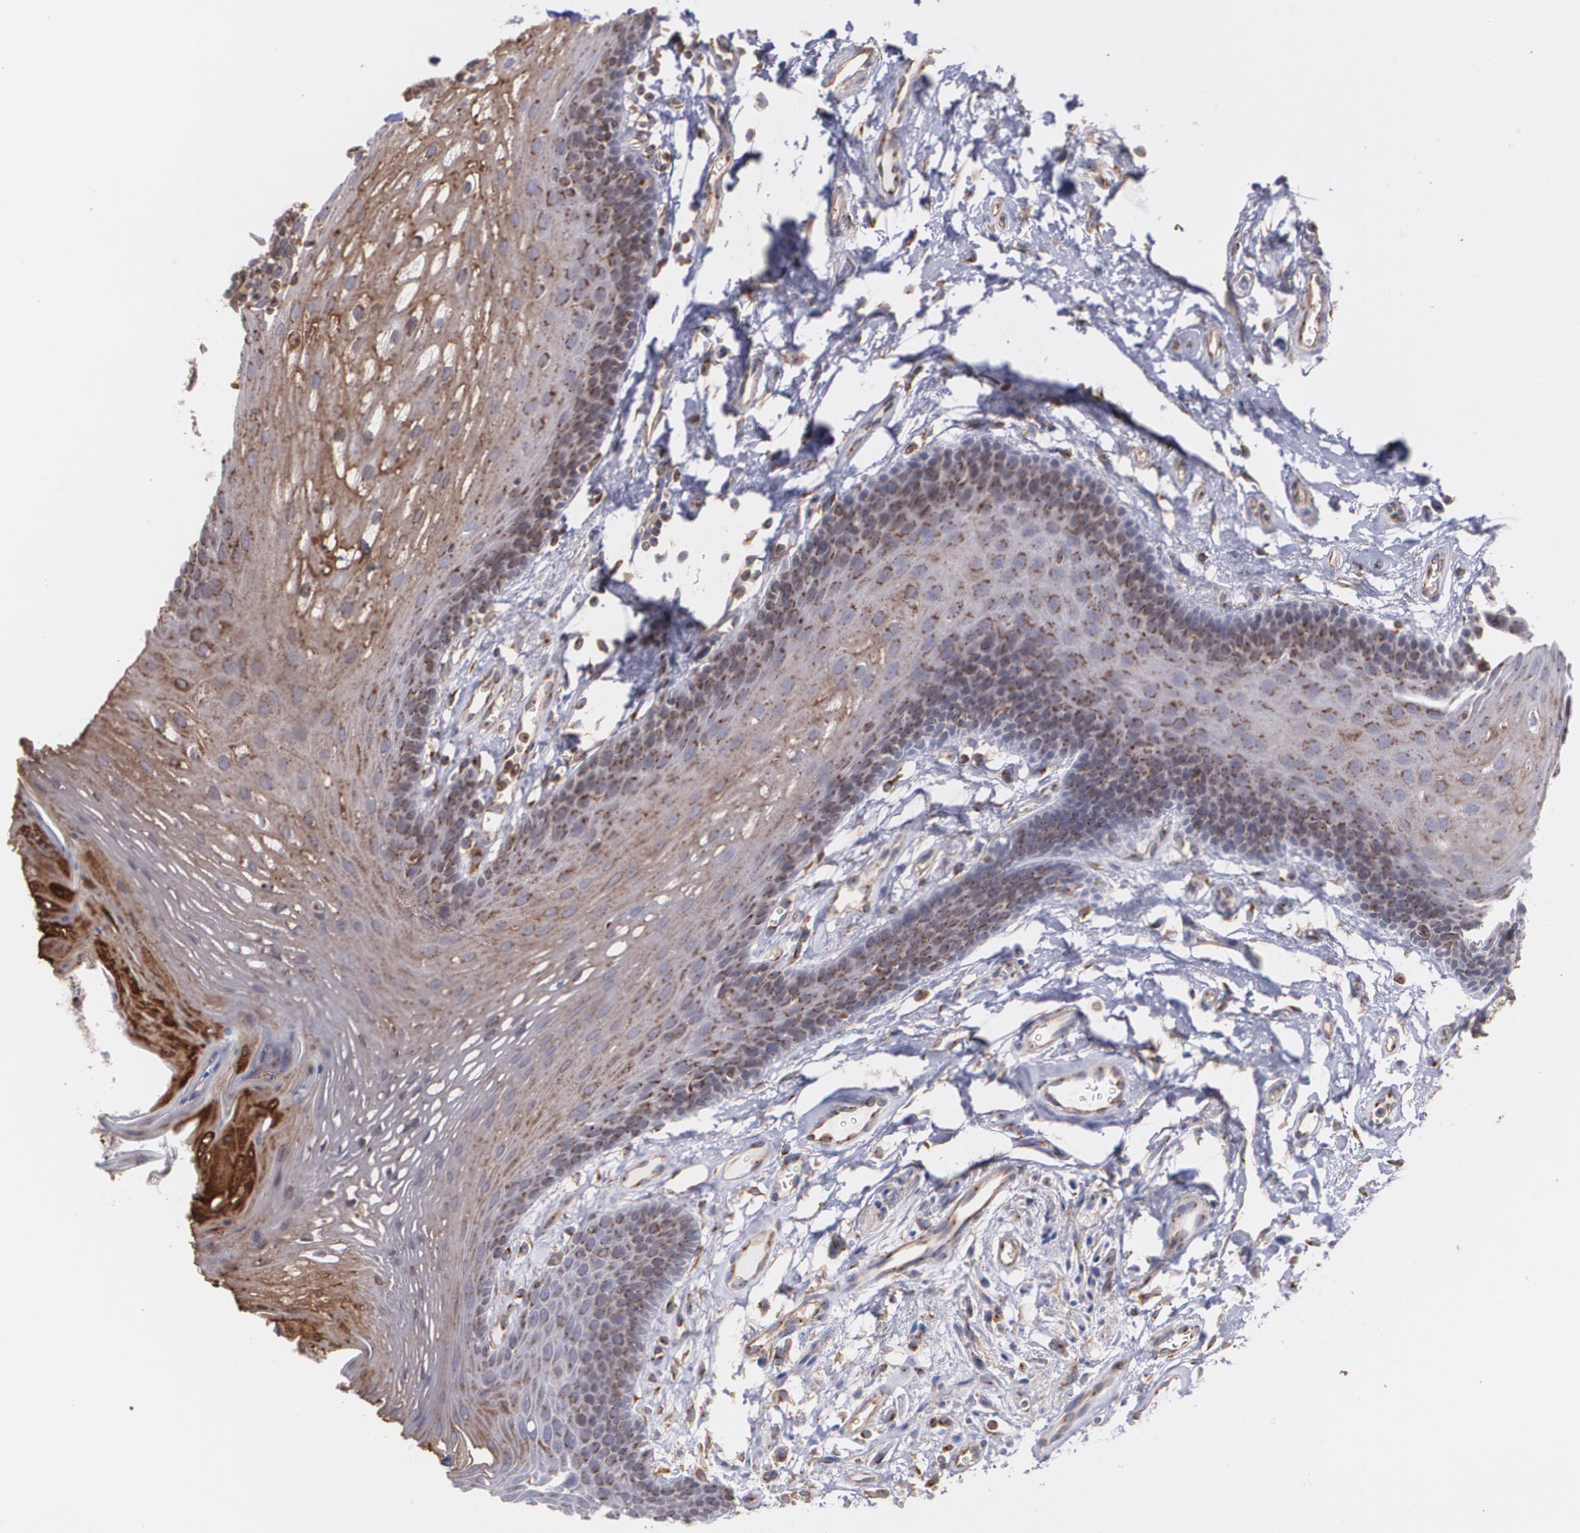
{"staining": {"intensity": "moderate", "quantity": "25%-75%", "location": "cytoplasmic/membranous"}, "tissue": "oral mucosa", "cell_type": "Squamous epithelial cells", "image_type": "normal", "snomed": [{"axis": "morphology", "description": "Normal tissue, NOS"}, {"axis": "topography", "description": "Oral tissue"}], "caption": "The photomicrograph exhibits staining of unremarkable oral mucosa, revealing moderate cytoplasmic/membranous protein positivity (brown color) within squamous epithelial cells. The protein of interest is shown in brown color, while the nuclei are stained blue.", "gene": "TRIP11", "patient": {"sex": "male", "age": 62}}